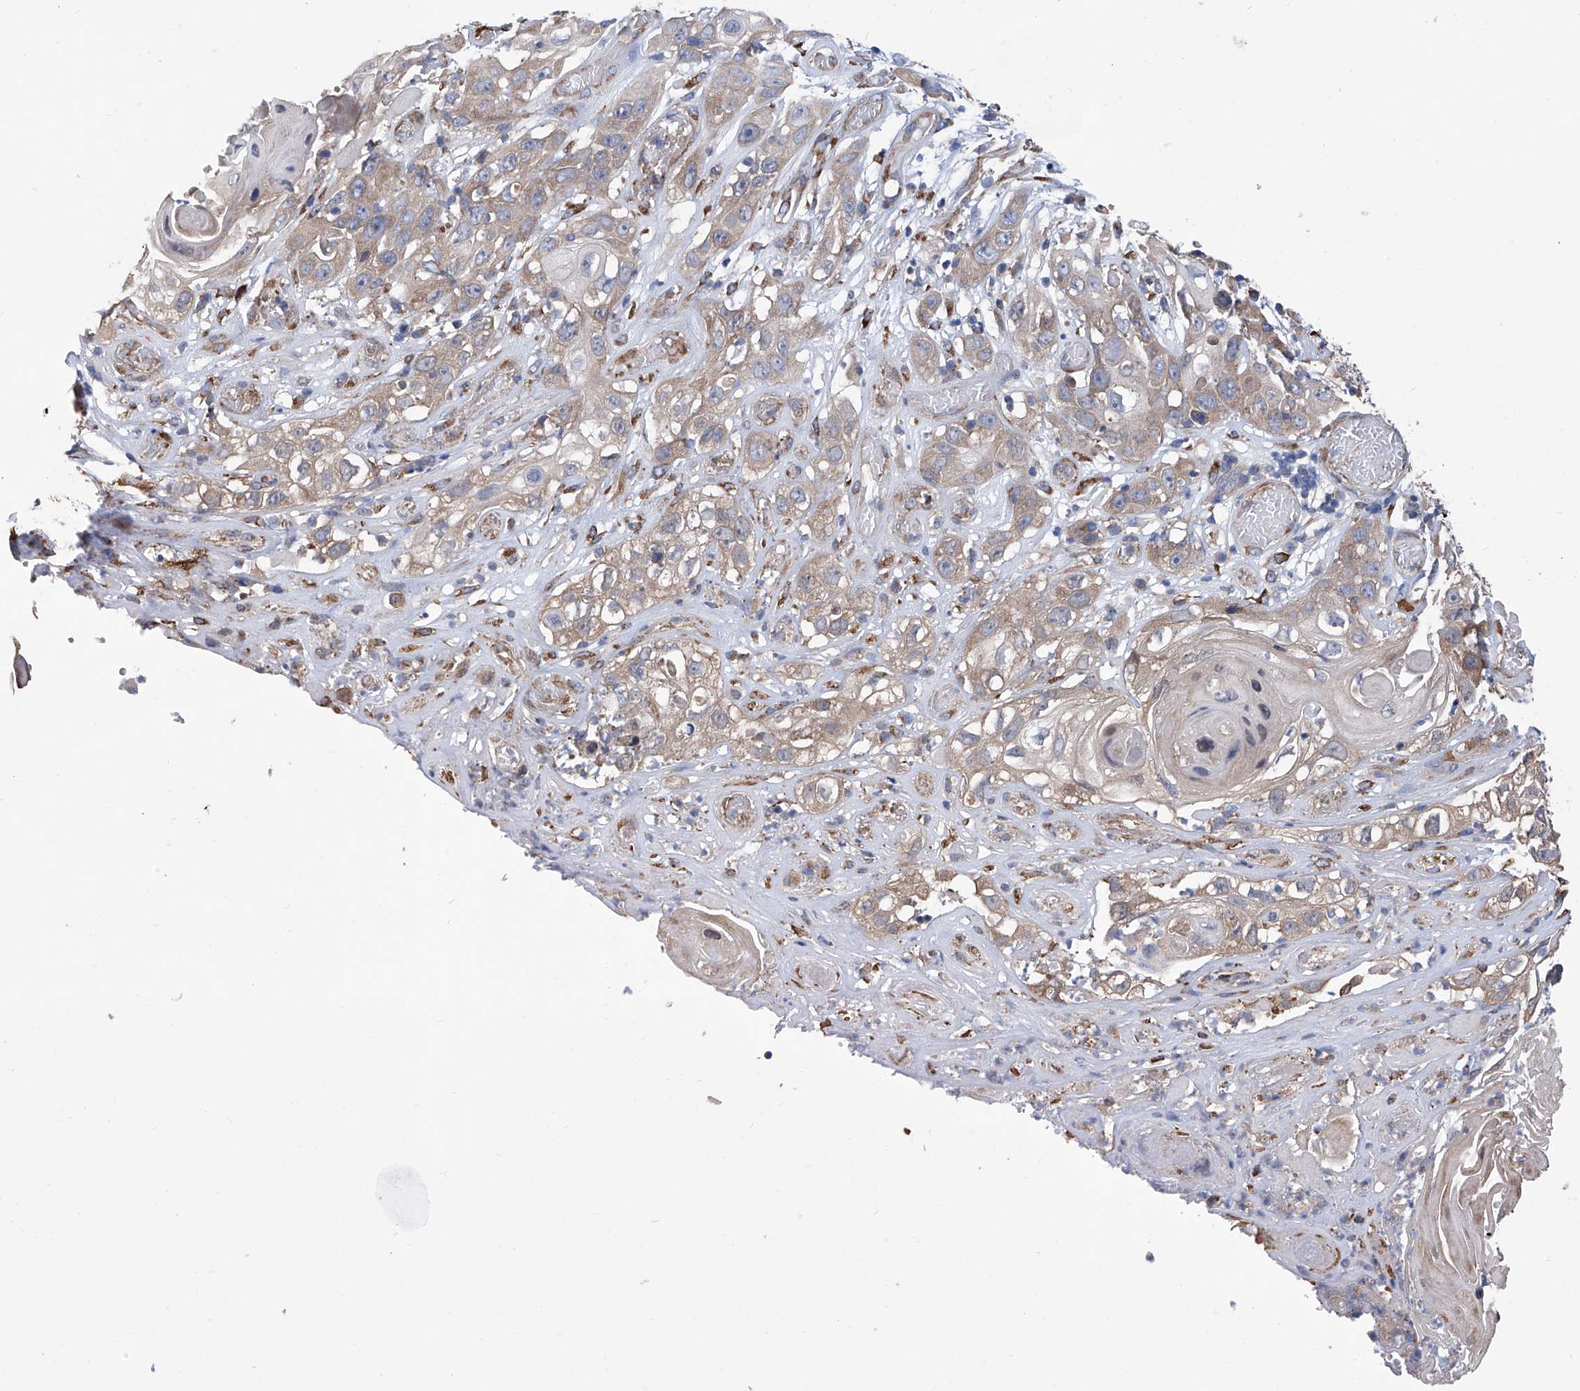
{"staining": {"intensity": "weak", "quantity": ">75%", "location": "cytoplasmic/membranous"}, "tissue": "skin cancer", "cell_type": "Tumor cells", "image_type": "cancer", "snomed": [{"axis": "morphology", "description": "Squamous cell carcinoma, NOS"}, {"axis": "topography", "description": "Skin"}], "caption": "The micrograph reveals a brown stain indicating the presence of a protein in the cytoplasmic/membranous of tumor cells in skin cancer (squamous cell carcinoma).", "gene": "SMS", "patient": {"sex": "male", "age": 55}}